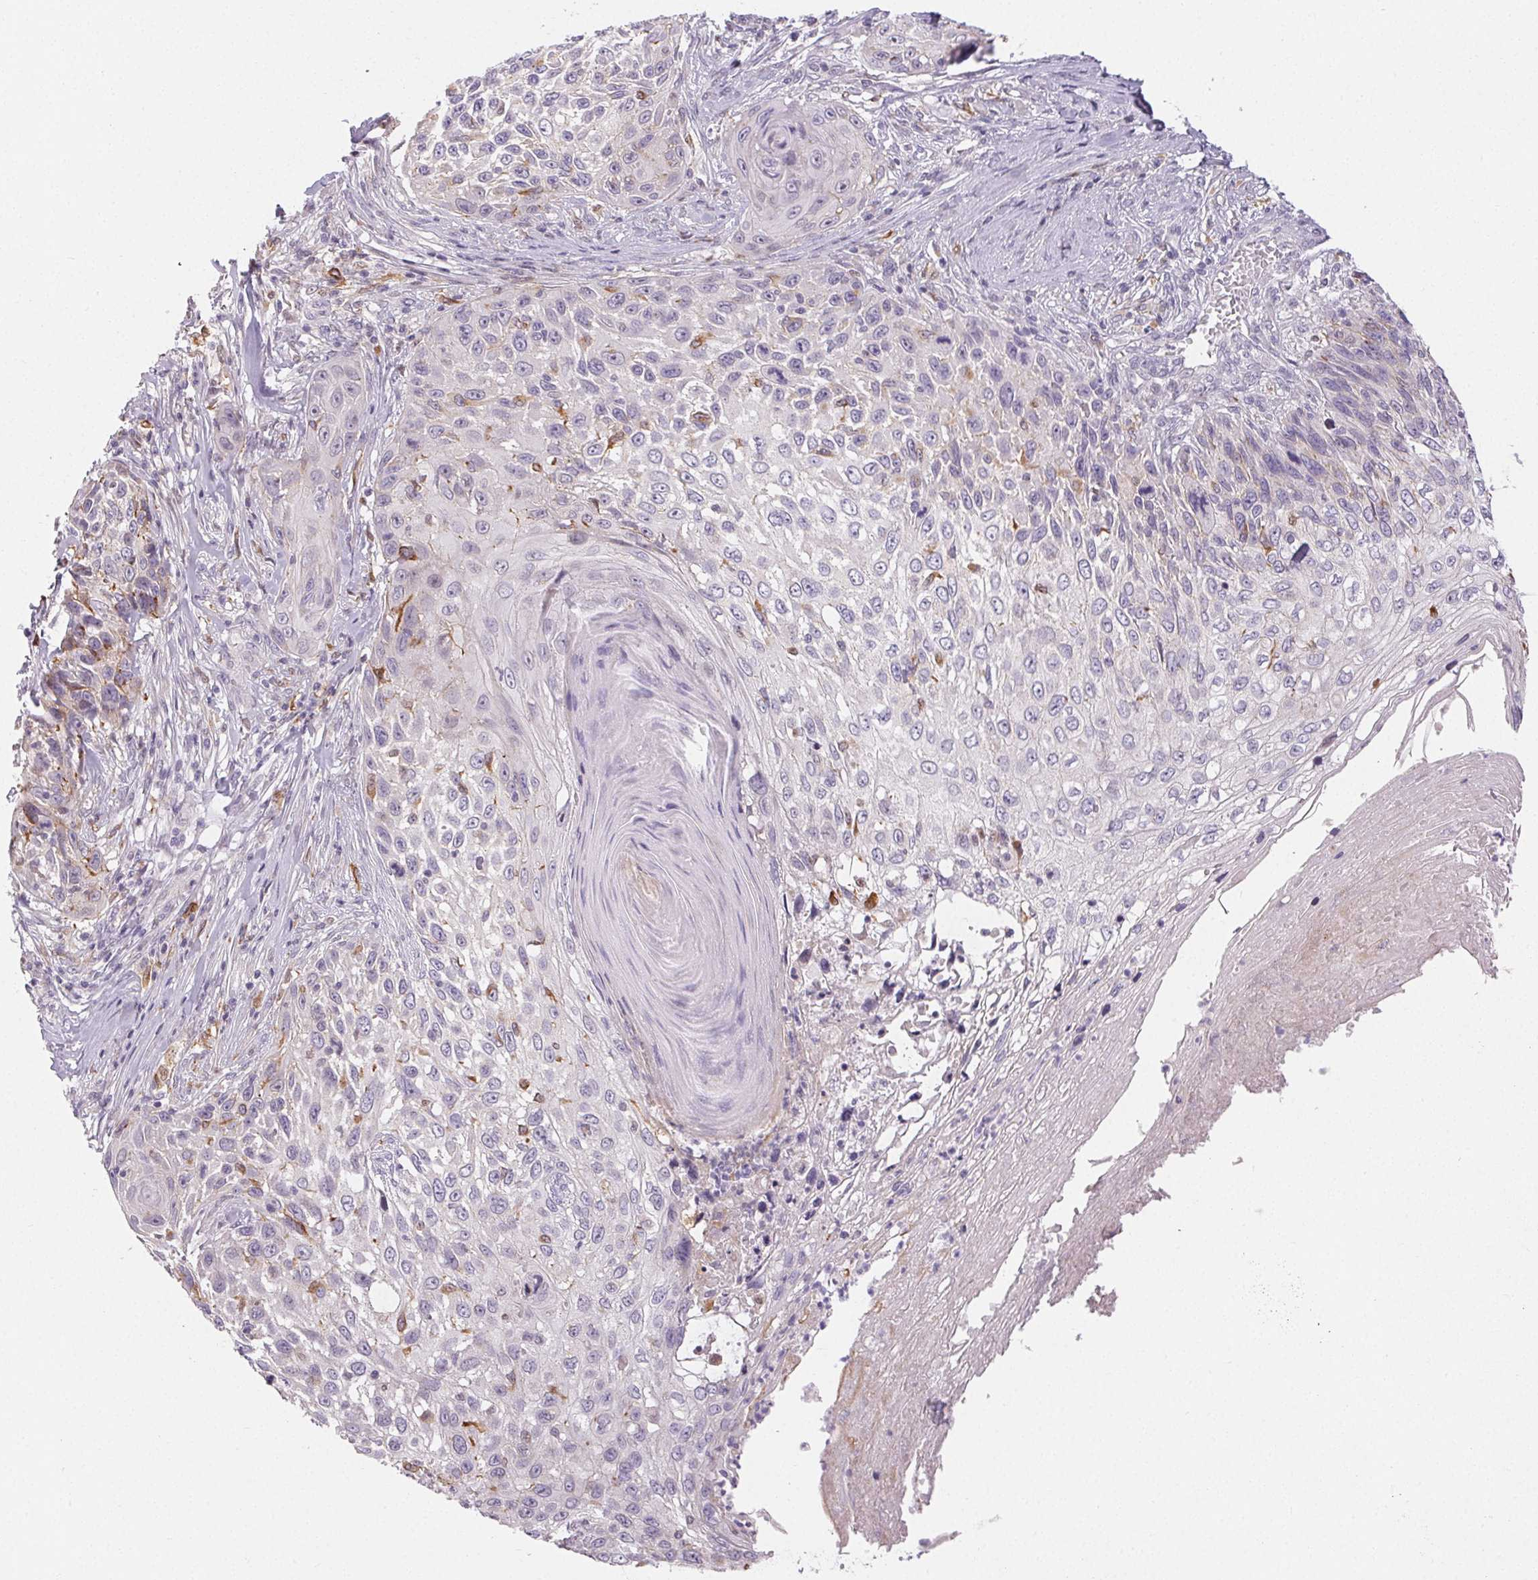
{"staining": {"intensity": "moderate", "quantity": "<25%", "location": "cytoplasmic/membranous"}, "tissue": "skin cancer", "cell_type": "Tumor cells", "image_type": "cancer", "snomed": [{"axis": "morphology", "description": "Squamous cell carcinoma, NOS"}, {"axis": "topography", "description": "Skin"}], "caption": "Human skin cancer stained with a brown dye demonstrates moderate cytoplasmic/membranous positive positivity in about <25% of tumor cells.", "gene": "RPGRIP1", "patient": {"sex": "male", "age": 92}}